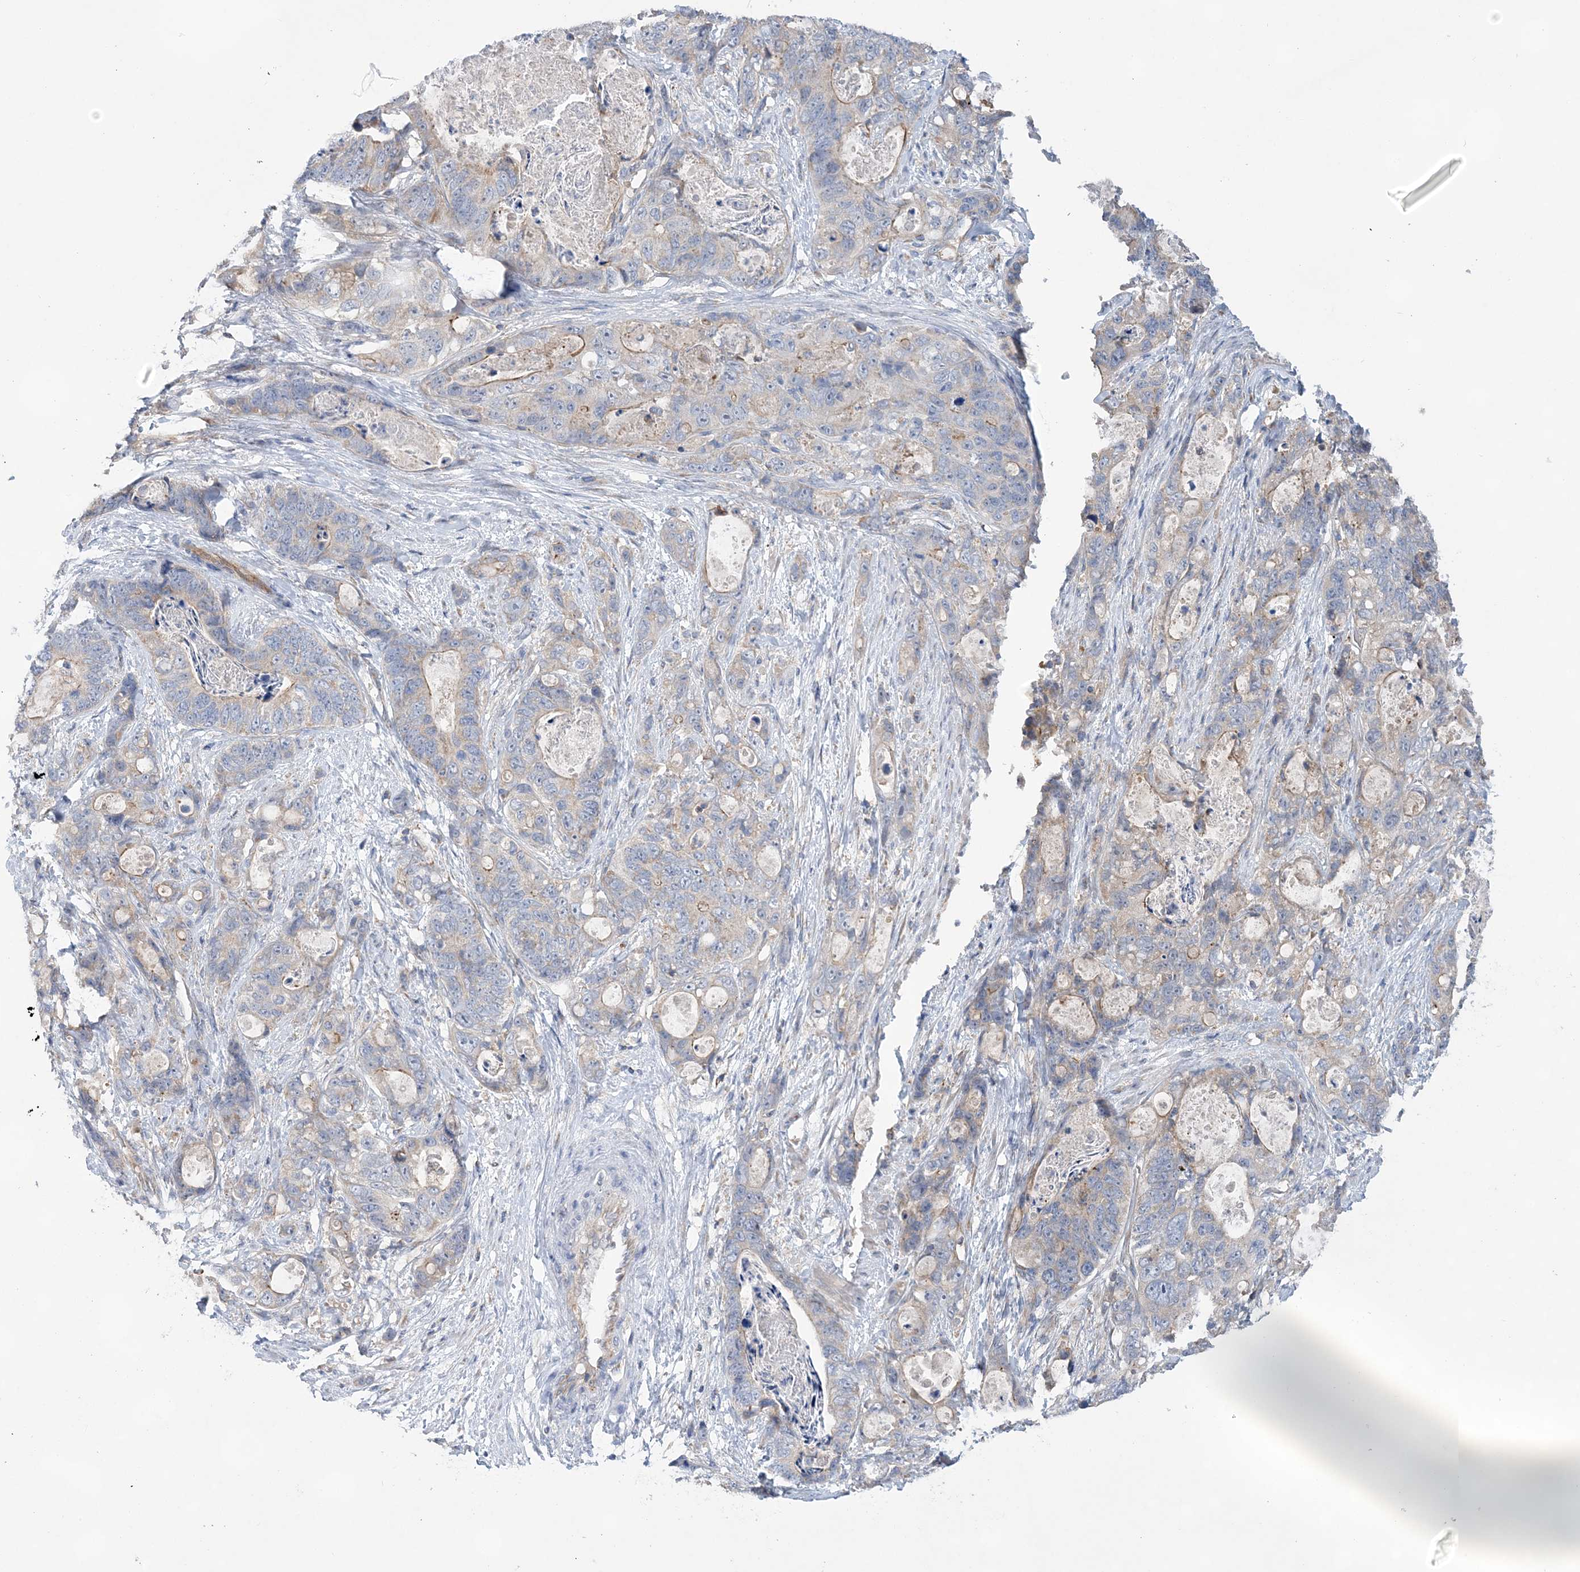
{"staining": {"intensity": "weak", "quantity": "<25%", "location": "cytoplasmic/membranous"}, "tissue": "stomach cancer", "cell_type": "Tumor cells", "image_type": "cancer", "snomed": [{"axis": "morphology", "description": "Normal tissue, NOS"}, {"axis": "morphology", "description": "Adenocarcinoma, NOS"}, {"axis": "topography", "description": "Stomach"}], "caption": "Adenocarcinoma (stomach) was stained to show a protein in brown. There is no significant expression in tumor cells.", "gene": "TRAPPC13", "patient": {"sex": "female", "age": 89}}